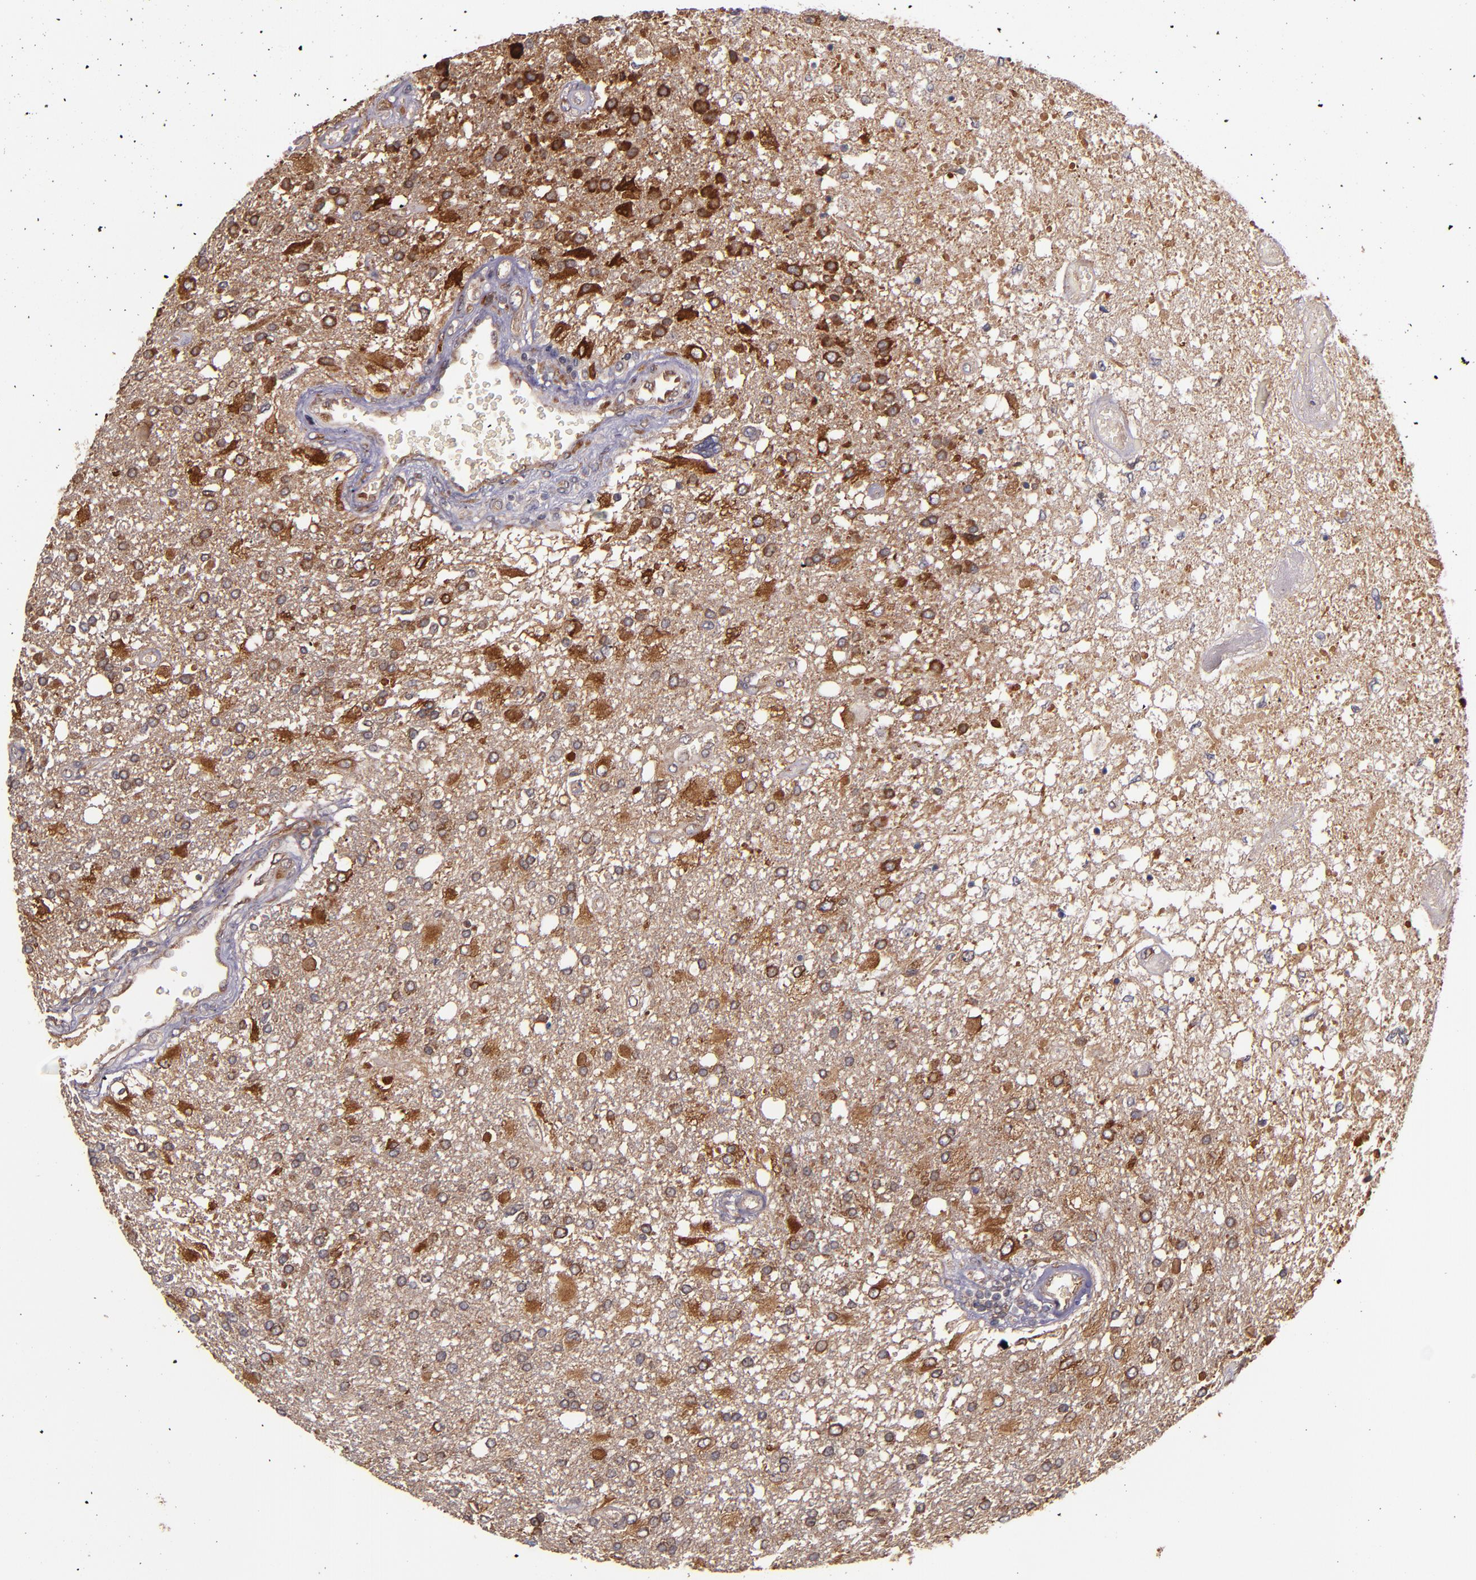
{"staining": {"intensity": "moderate", "quantity": "25%-75%", "location": "cytoplasmic/membranous"}, "tissue": "glioma", "cell_type": "Tumor cells", "image_type": "cancer", "snomed": [{"axis": "morphology", "description": "Glioma, malignant, High grade"}, {"axis": "topography", "description": "Cerebral cortex"}], "caption": "Glioma stained with a protein marker shows moderate staining in tumor cells.", "gene": "PRAF2", "patient": {"sex": "male", "age": 79}}